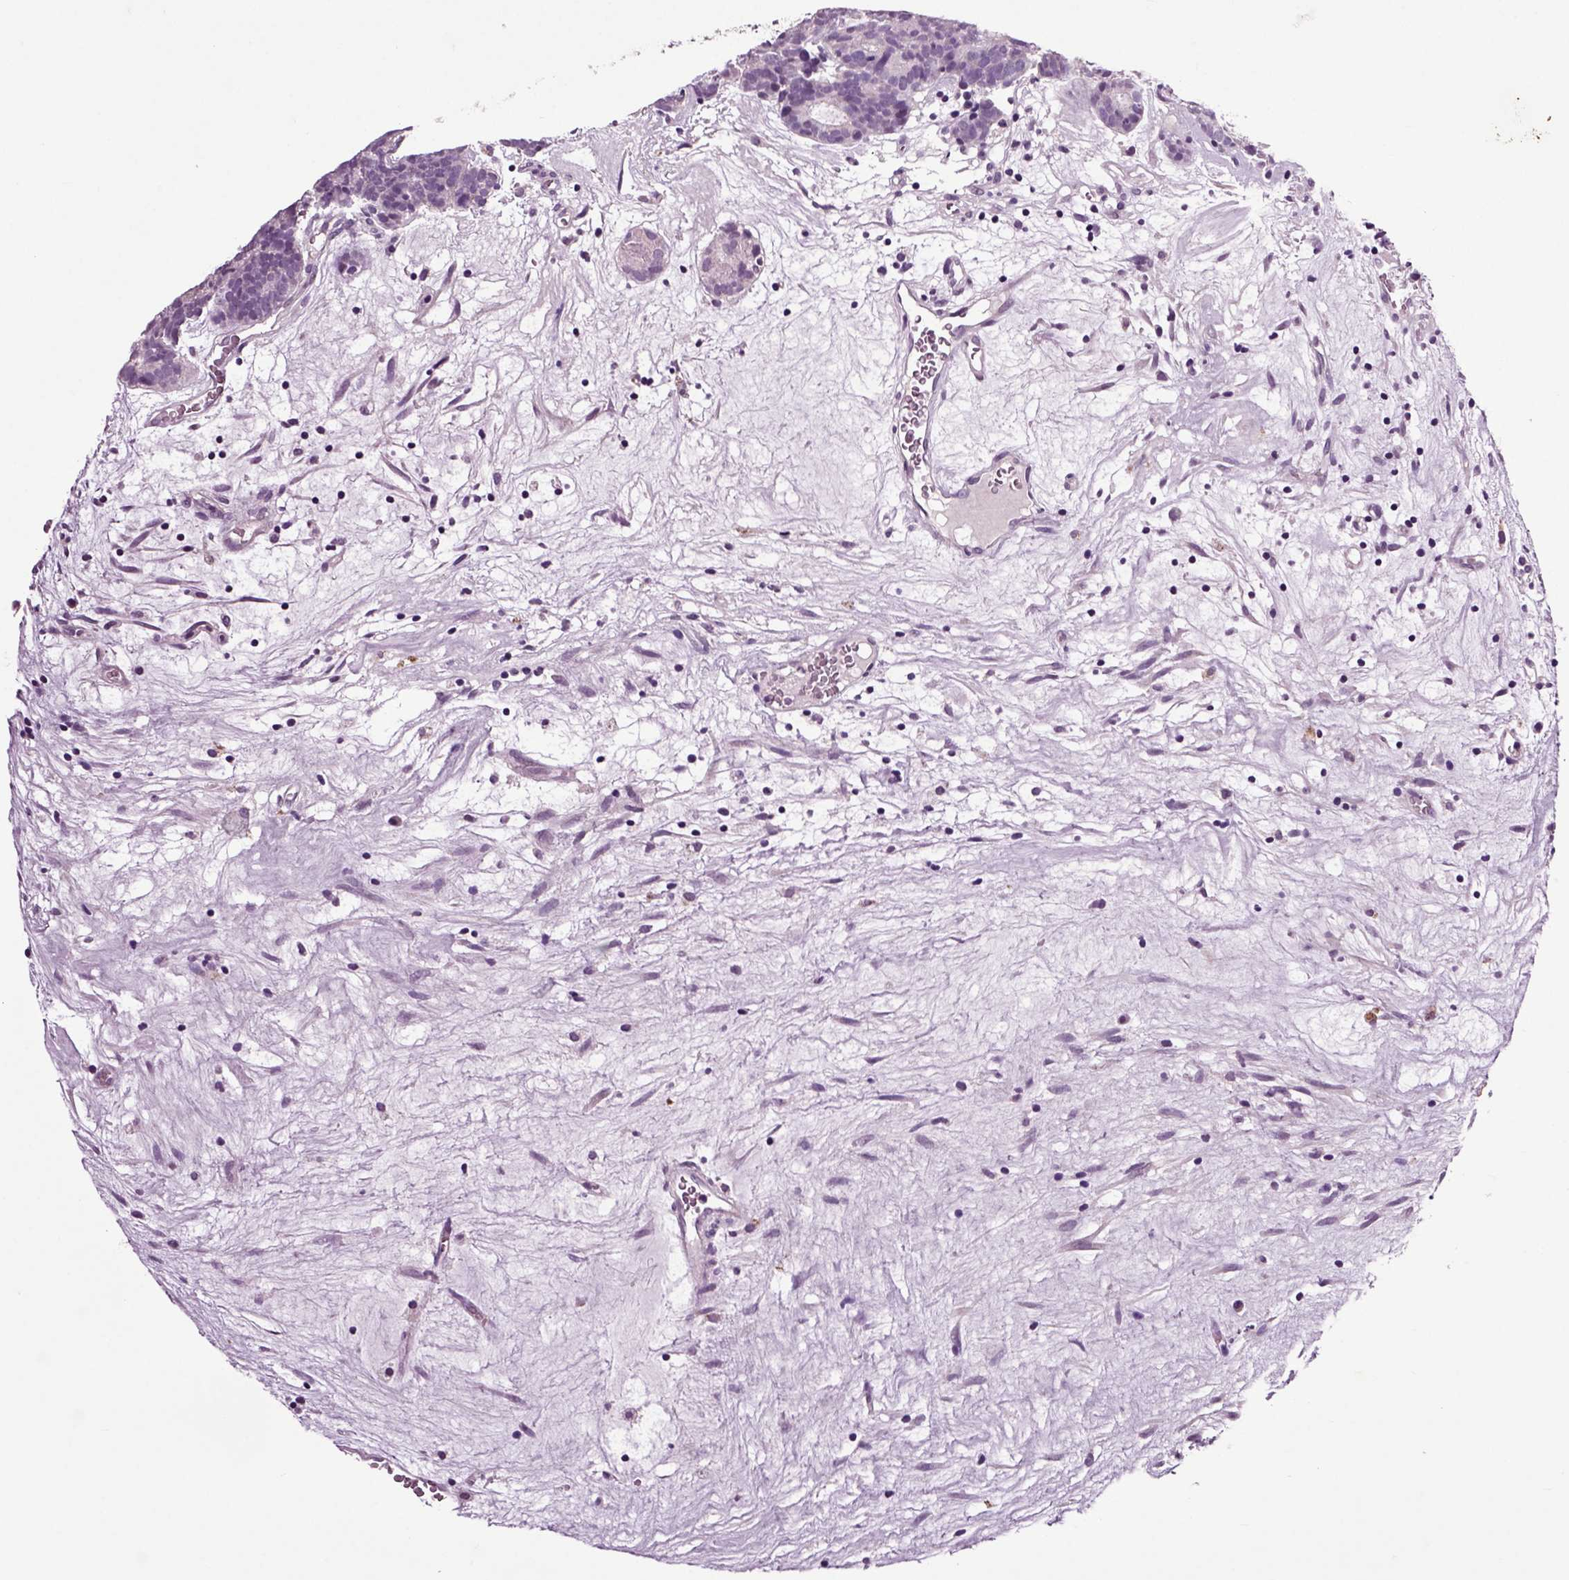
{"staining": {"intensity": "negative", "quantity": "none", "location": "none"}, "tissue": "head and neck cancer", "cell_type": "Tumor cells", "image_type": "cancer", "snomed": [{"axis": "morphology", "description": "Adenocarcinoma, NOS"}, {"axis": "topography", "description": "Head-Neck"}], "caption": "Protein analysis of head and neck cancer (adenocarcinoma) shows no significant staining in tumor cells.", "gene": "CRHR1", "patient": {"sex": "female", "age": 81}}